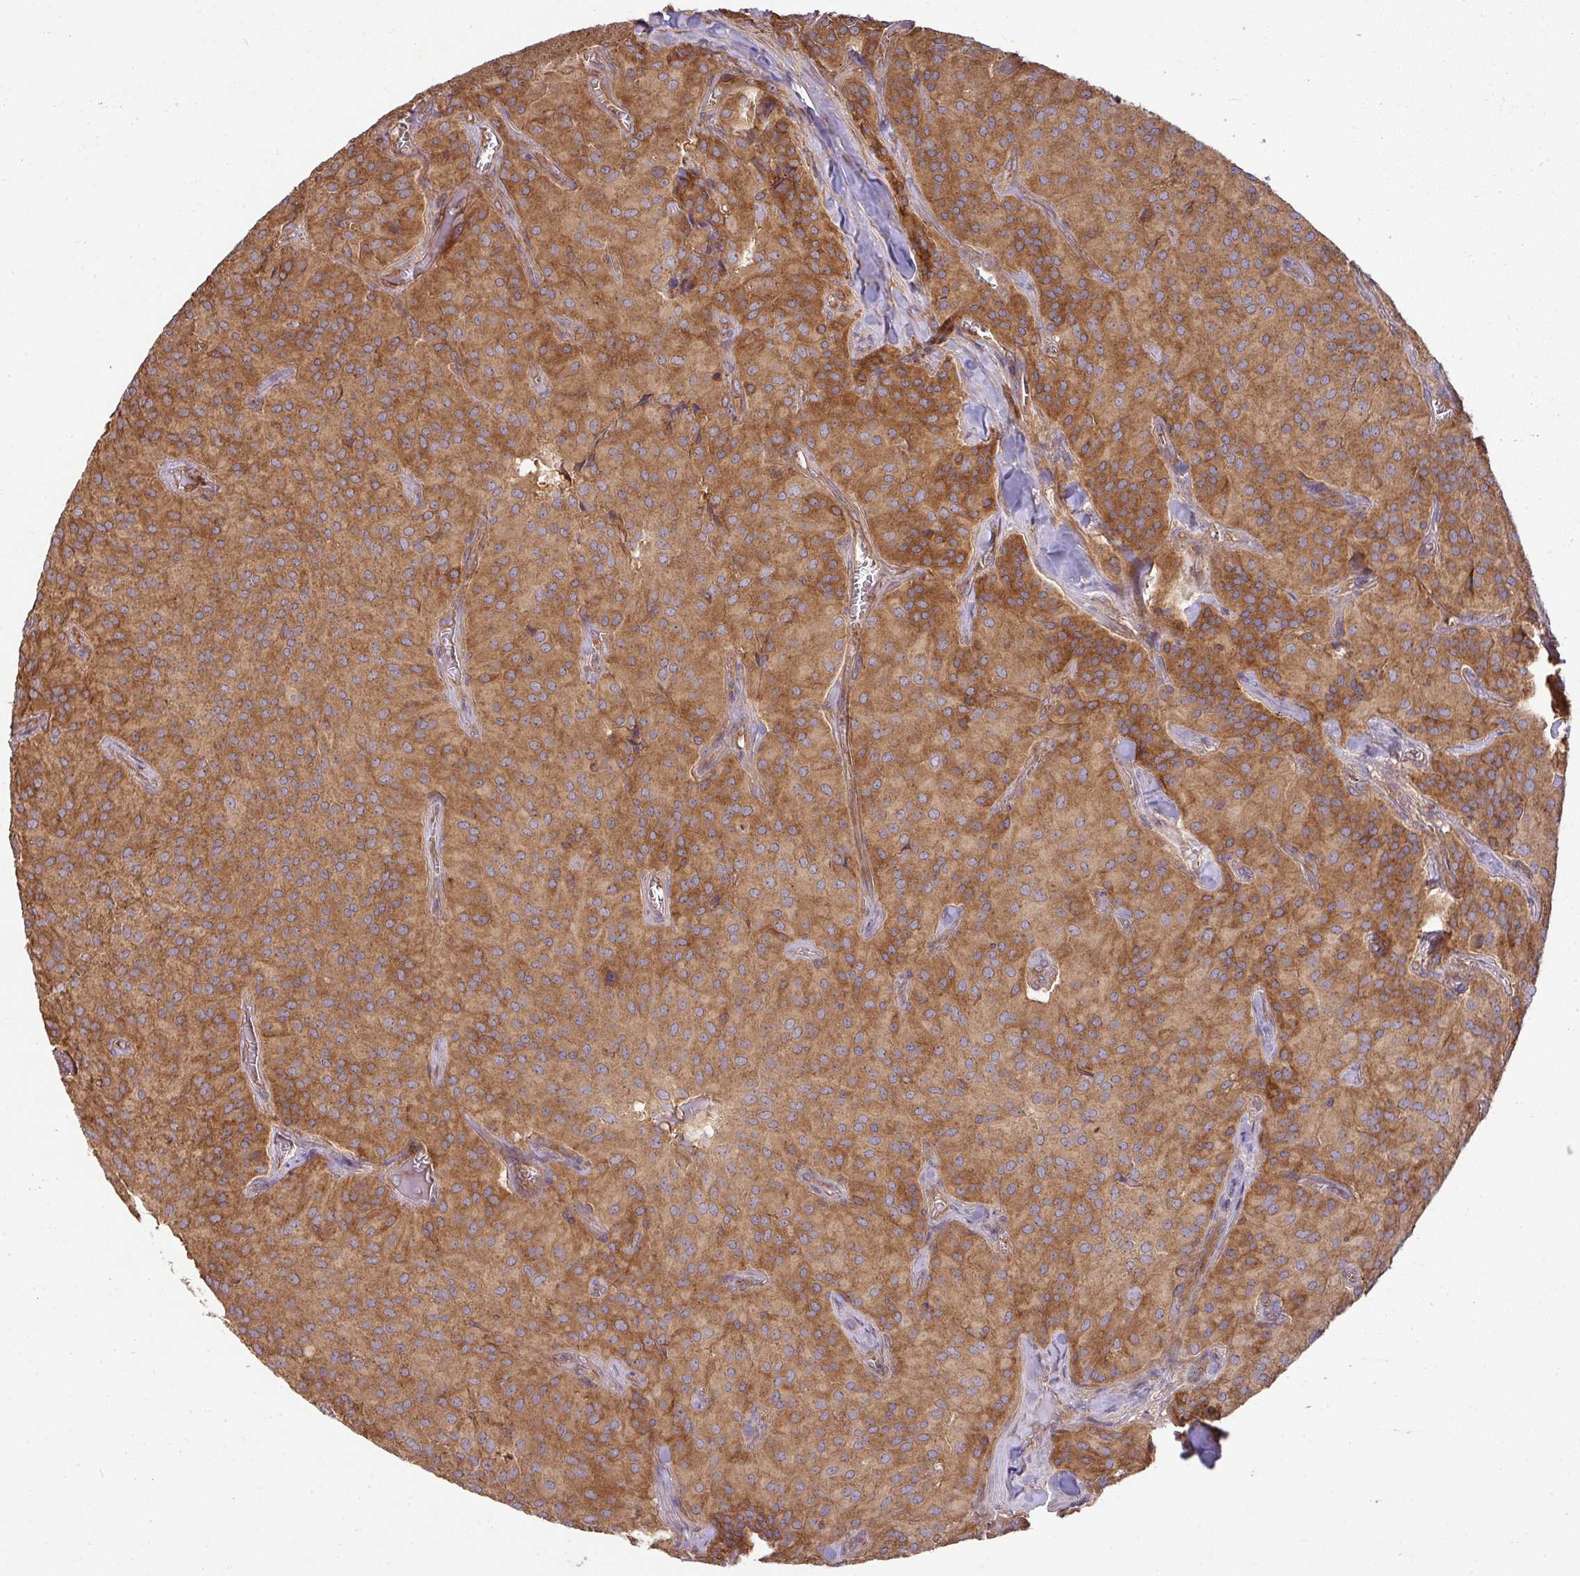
{"staining": {"intensity": "moderate", "quantity": ">75%", "location": "cytoplasmic/membranous"}, "tissue": "glioma", "cell_type": "Tumor cells", "image_type": "cancer", "snomed": [{"axis": "morphology", "description": "Glioma, malignant, Low grade"}, {"axis": "topography", "description": "Brain"}], "caption": "Glioma was stained to show a protein in brown. There is medium levels of moderate cytoplasmic/membranous positivity in about >75% of tumor cells.", "gene": "GSPT1", "patient": {"sex": "male", "age": 42}}